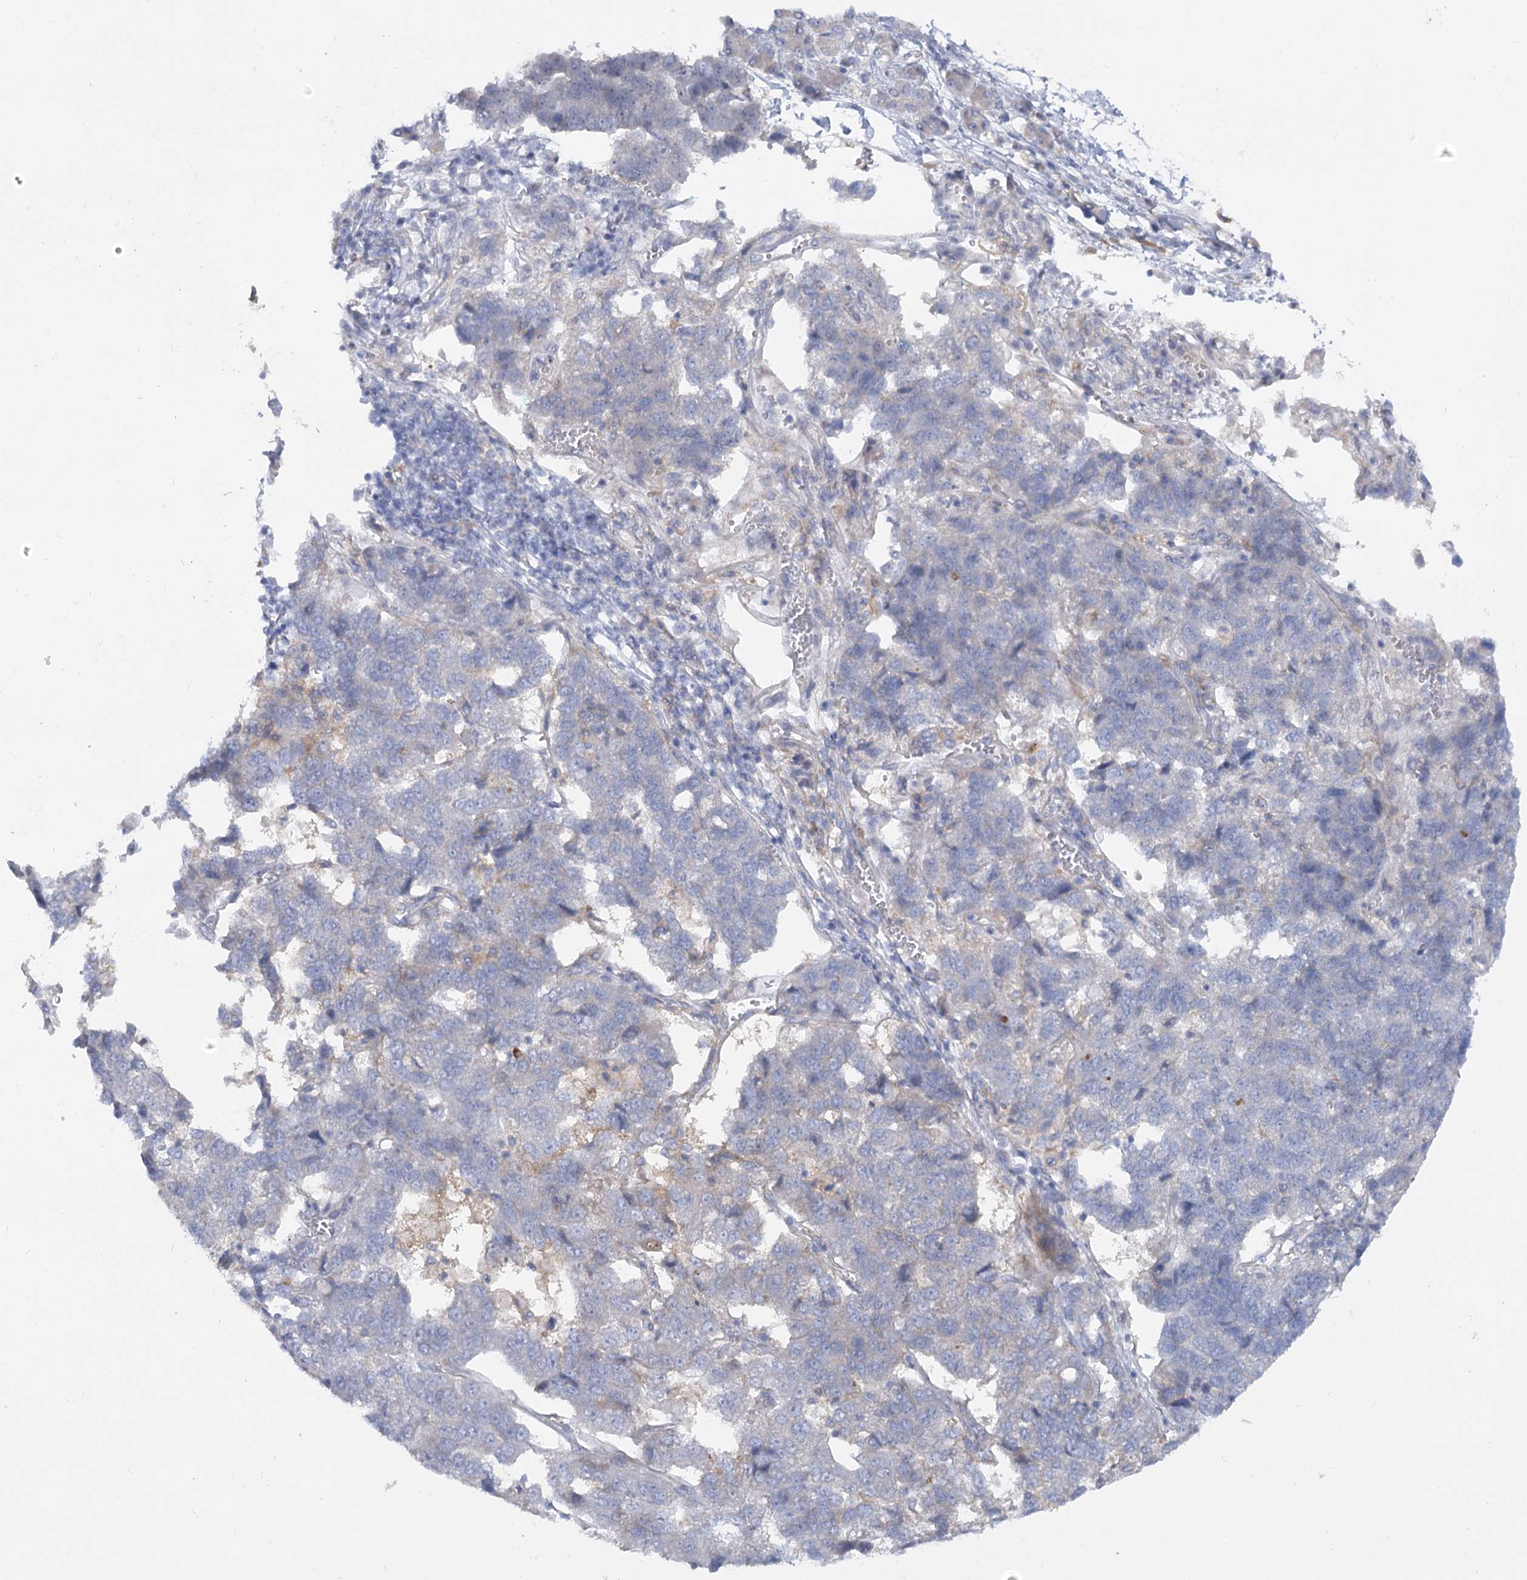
{"staining": {"intensity": "negative", "quantity": "none", "location": "none"}, "tissue": "pancreatic cancer", "cell_type": "Tumor cells", "image_type": "cancer", "snomed": [{"axis": "morphology", "description": "Adenocarcinoma, NOS"}, {"axis": "topography", "description": "Pancreas"}], "caption": "Photomicrograph shows no significant protein staining in tumor cells of pancreatic cancer (adenocarcinoma). Nuclei are stained in blue.", "gene": "EFHC2", "patient": {"sex": "female", "age": 61}}